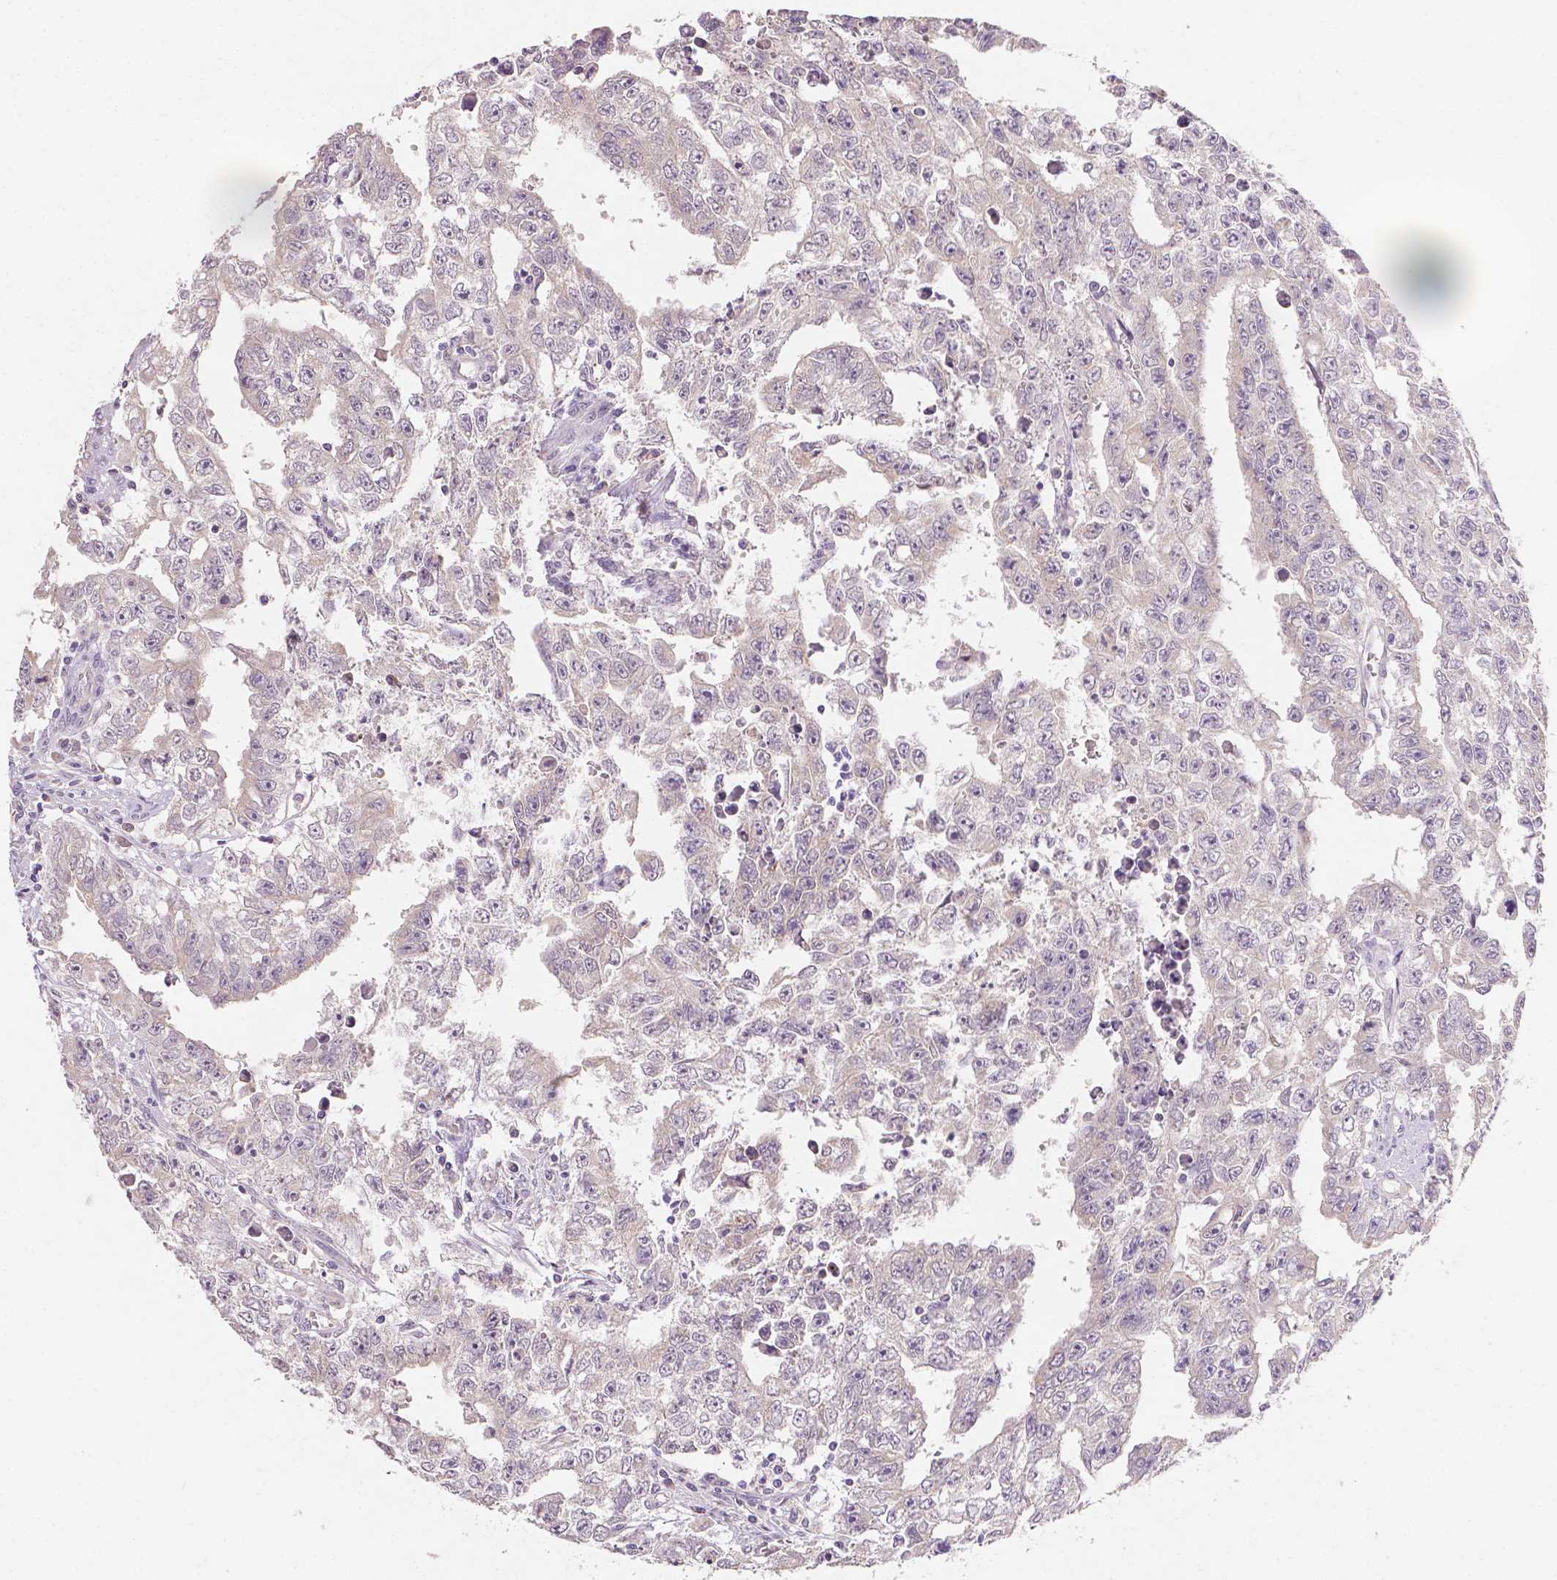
{"staining": {"intensity": "weak", "quantity": "<25%", "location": "cytoplasmic/membranous,nuclear"}, "tissue": "testis cancer", "cell_type": "Tumor cells", "image_type": "cancer", "snomed": [{"axis": "morphology", "description": "Carcinoma, Embryonal, NOS"}, {"axis": "morphology", "description": "Teratoma, malignant, NOS"}, {"axis": "topography", "description": "Testis"}], "caption": "Immunohistochemical staining of human embryonal carcinoma (testis) displays no significant staining in tumor cells.", "gene": "TGM1", "patient": {"sex": "male", "age": 24}}